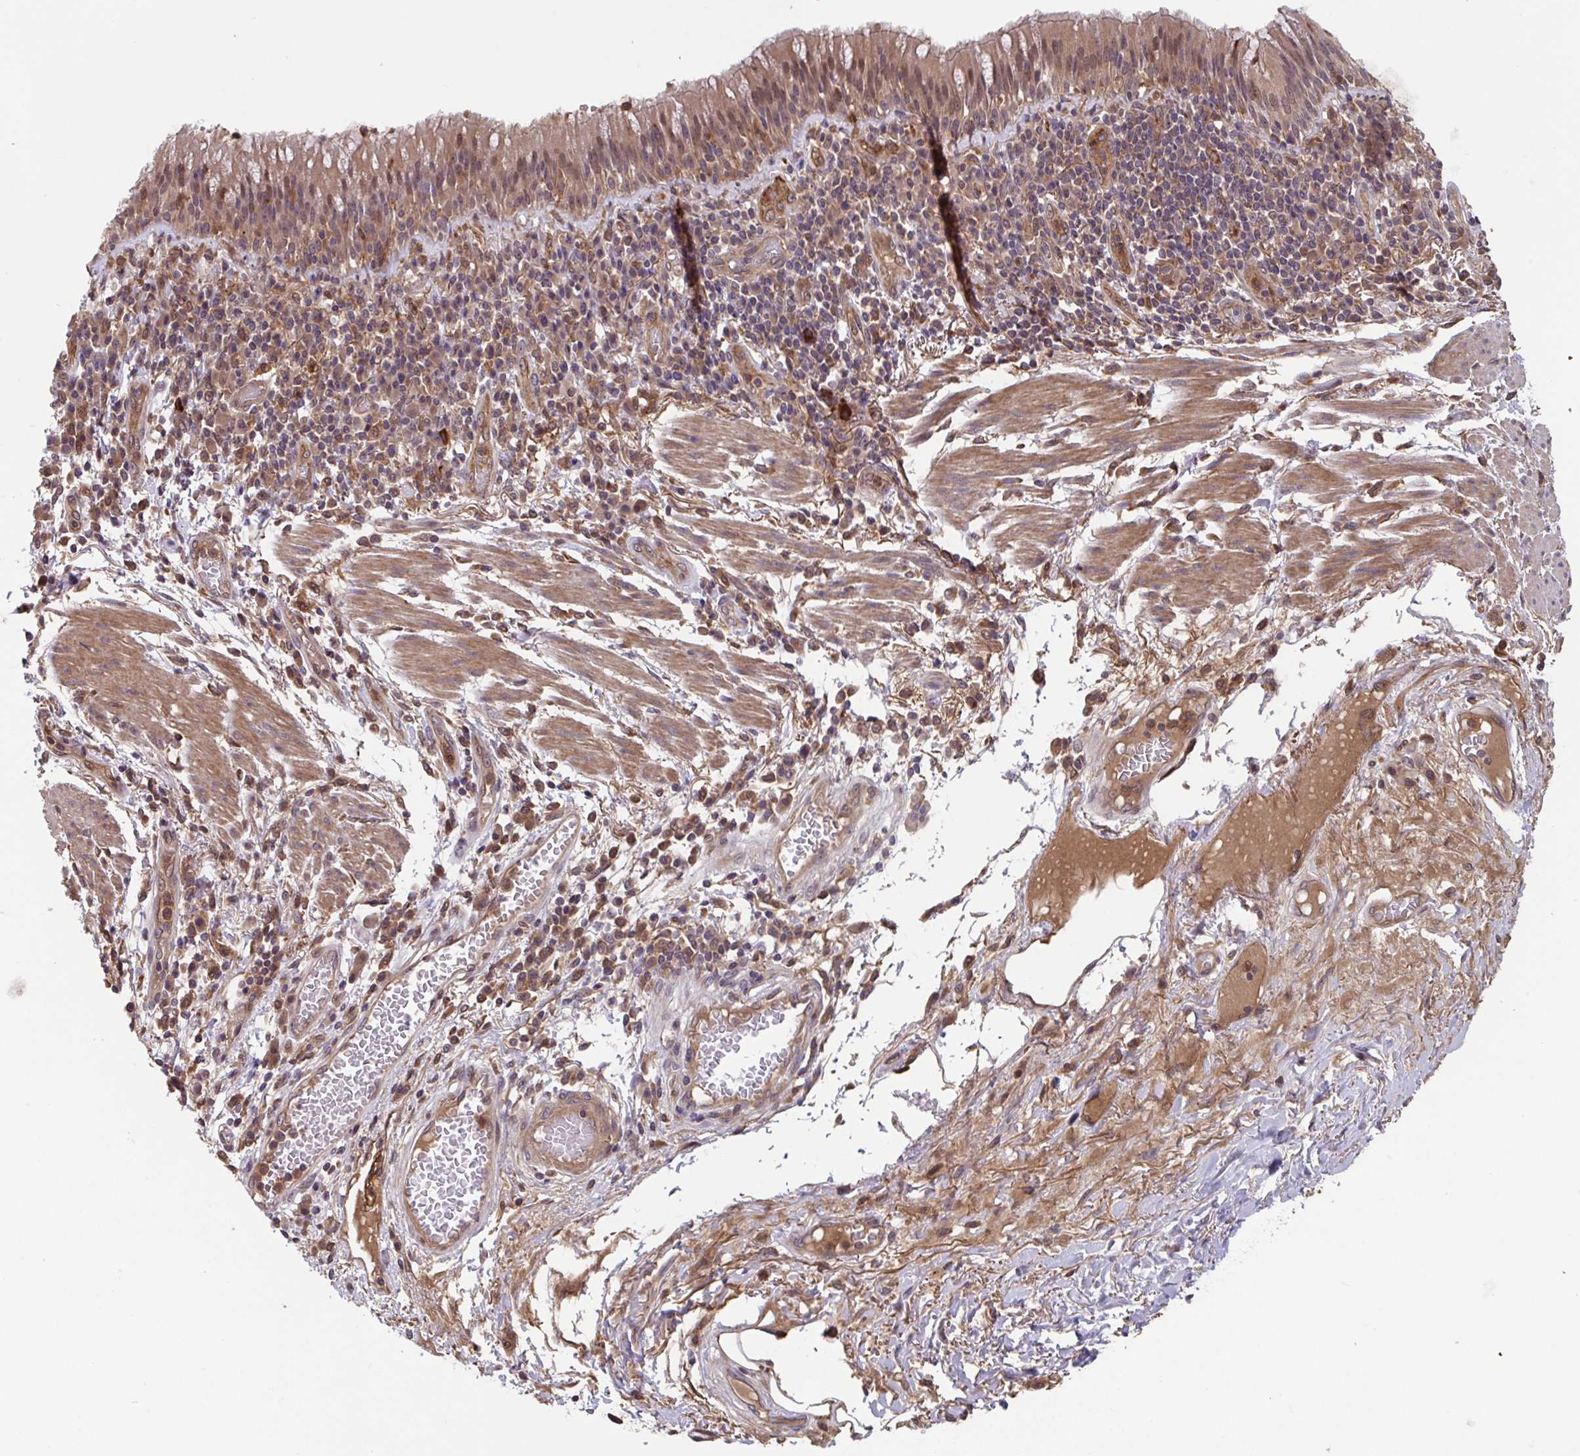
{"staining": {"intensity": "moderate", "quantity": ">75%", "location": "cytoplasmic/membranous,nuclear"}, "tissue": "bronchus", "cell_type": "Respiratory epithelial cells", "image_type": "normal", "snomed": [{"axis": "morphology", "description": "Normal tissue, NOS"}, {"axis": "topography", "description": "Cartilage tissue"}, {"axis": "topography", "description": "Bronchus"}], "caption": "Brown immunohistochemical staining in unremarkable human bronchus demonstrates moderate cytoplasmic/membranous,nuclear expression in approximately >75% of respiratory epithelial cells.", "gene": "TIGAR", "patient": {"sex": "male", "age": 56}}